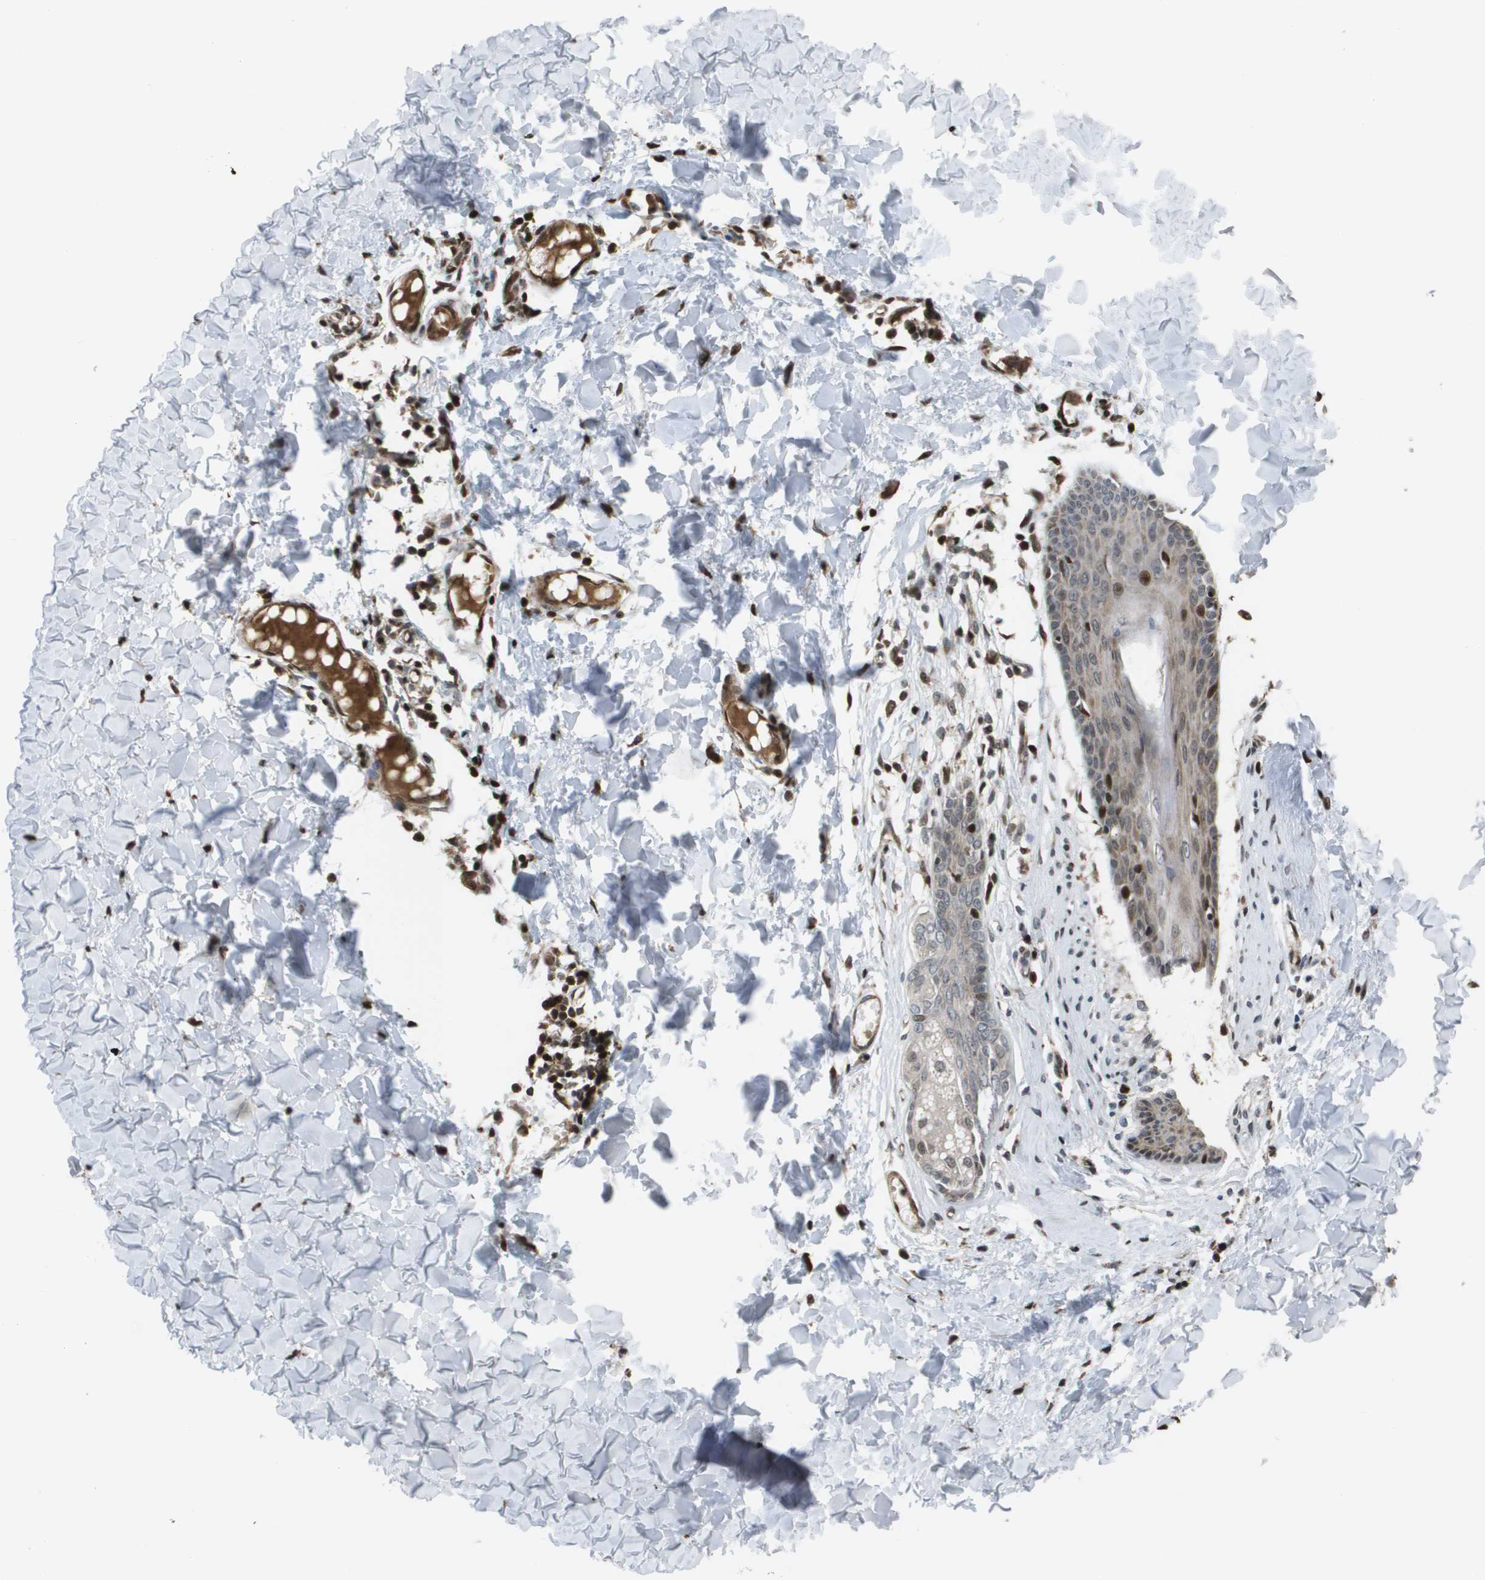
{"staining": {"intensity": "moderate", "quantity": ">75%", "location": "nuclear"}, "tissue": "skin", "cell_type": "Fibroblasts", "image_type": "normal", "snomed": [{"axis": "morphology", "description": "Normal tissue, NOS"}, {"axis": "topography", "description": "Skin"}], "caption": "DAB (3,3'-diaminobenzidine) immunohistochemical staining of unremarkable human skin displays moderate nuclear protein positivity in about >75% of fibroblasts. (DAB (3,3'-diaminobenzidine) IHC, brown staining for protein, blue staining for nuclei).", "gene": "AXIN2", "patient": {"sex": "female", "age": 17}}